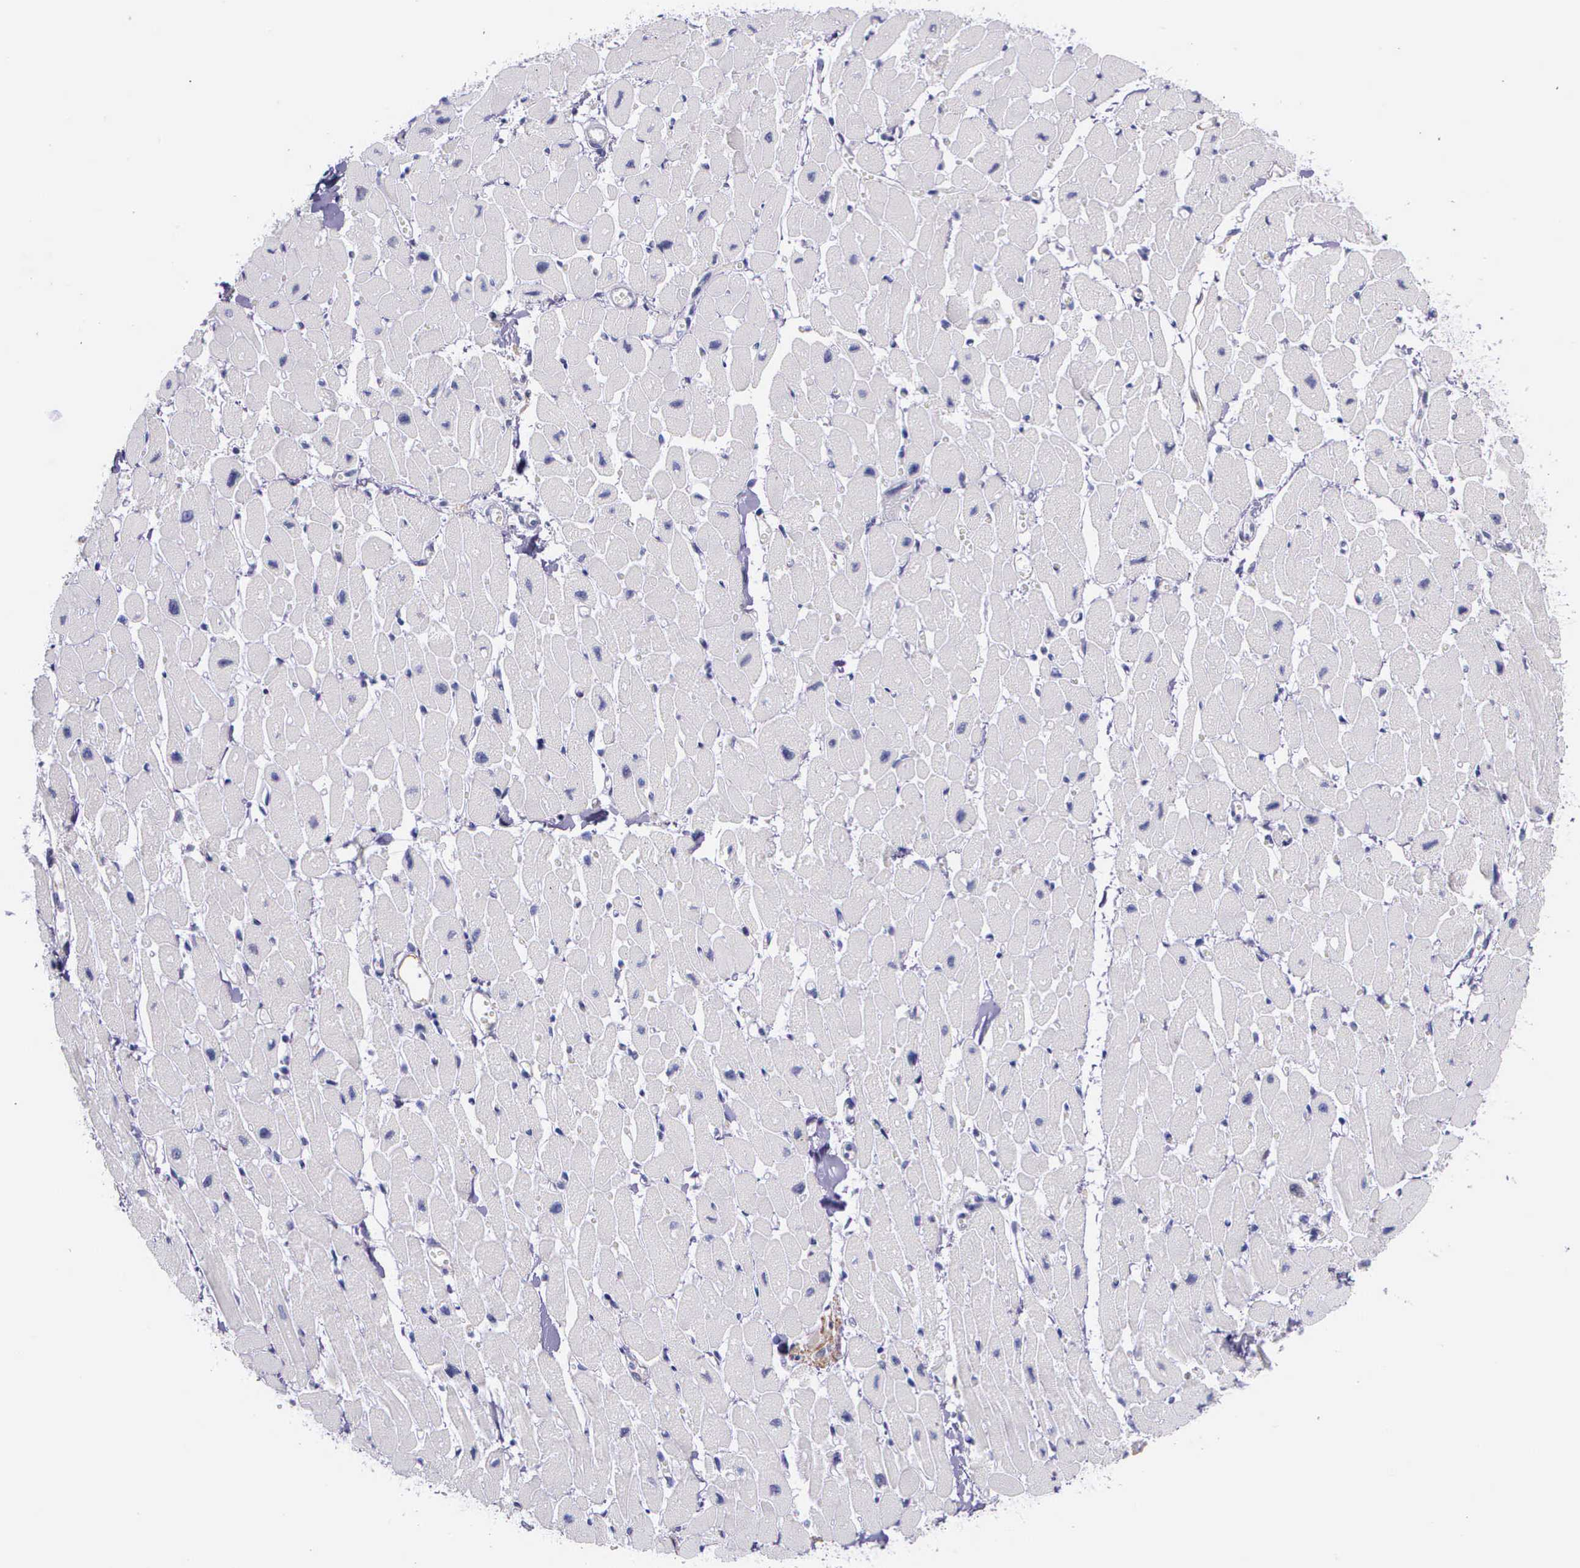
{"staining": {"intensity": "negative", "quantity": "none", "location": "none"}, "tissue": "heart muscle", "cell_type": "Cardiomyocytes", "image_type": "normal", "snomed": [{"axis": "morphology", "description": "Normal tissue, NOS"}, {"axis": "topography", "description": "Heart"}], "caption": "Heart muscle stained for a protein using IHC reveals no positivity cardiomyocytes.", "gene": "AHNAK2", "patient": {"sex": "female", "age": 54}}